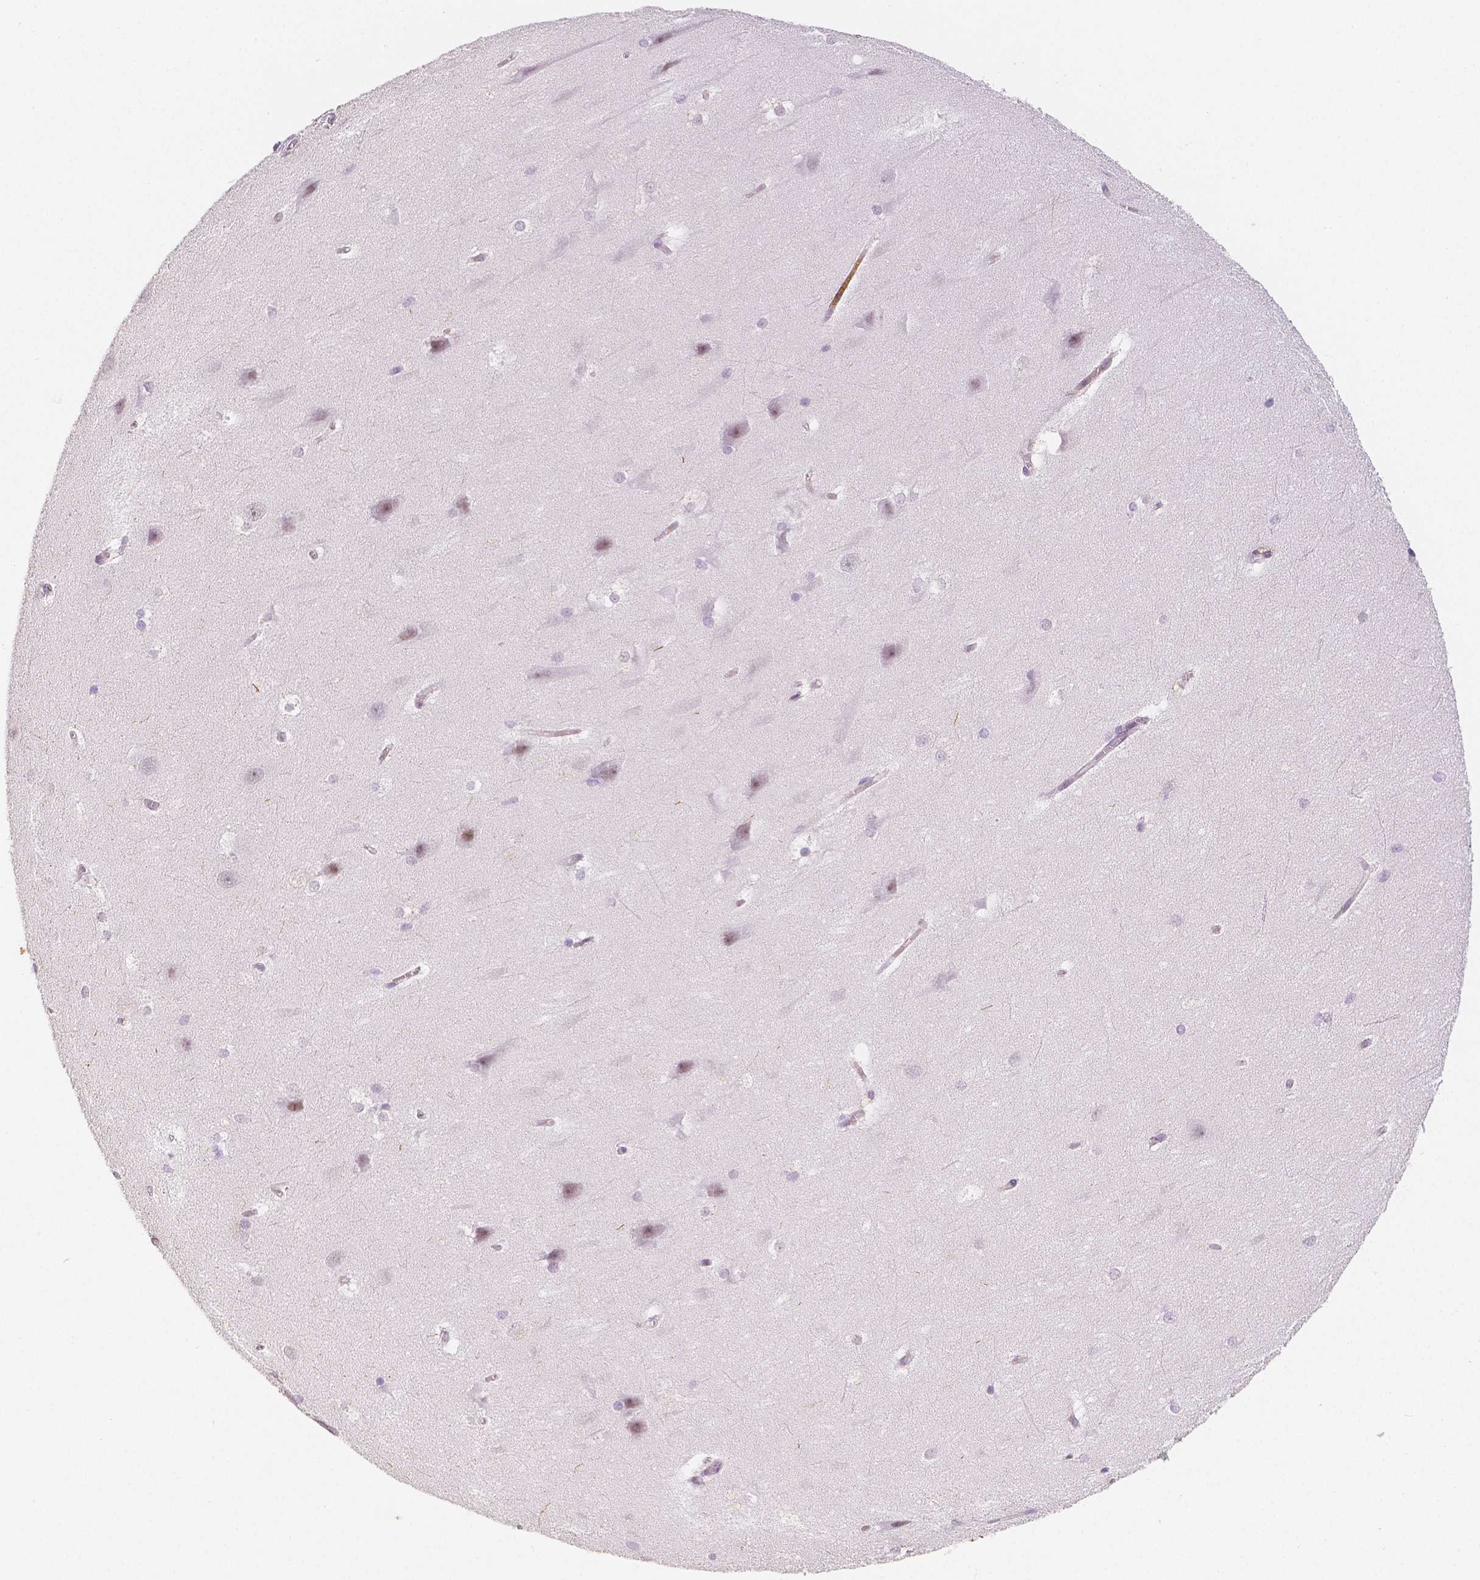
{"staining": {"intensity": "strong", "quantity": "<25%", "location": "cytoplasmic/membranous"}, "tissue": "hippocampus", "cell_type": "Glial cells", "image_type": "normal", "snomed": [{"axis": "morphology", "description": "Normal tissue, NOS"}, {"axis": "topography", "description": "Cerebral cortex"}, {"axis": "topography", "description": "Hippocampus"}], "caption": "Glial cells display medium levels of strong cytoplasmic/membranous staining in about <25% of cells in normal hippocampus.", "gene": "KDM5B", "patient": {"sex": "female", "age": 19}}